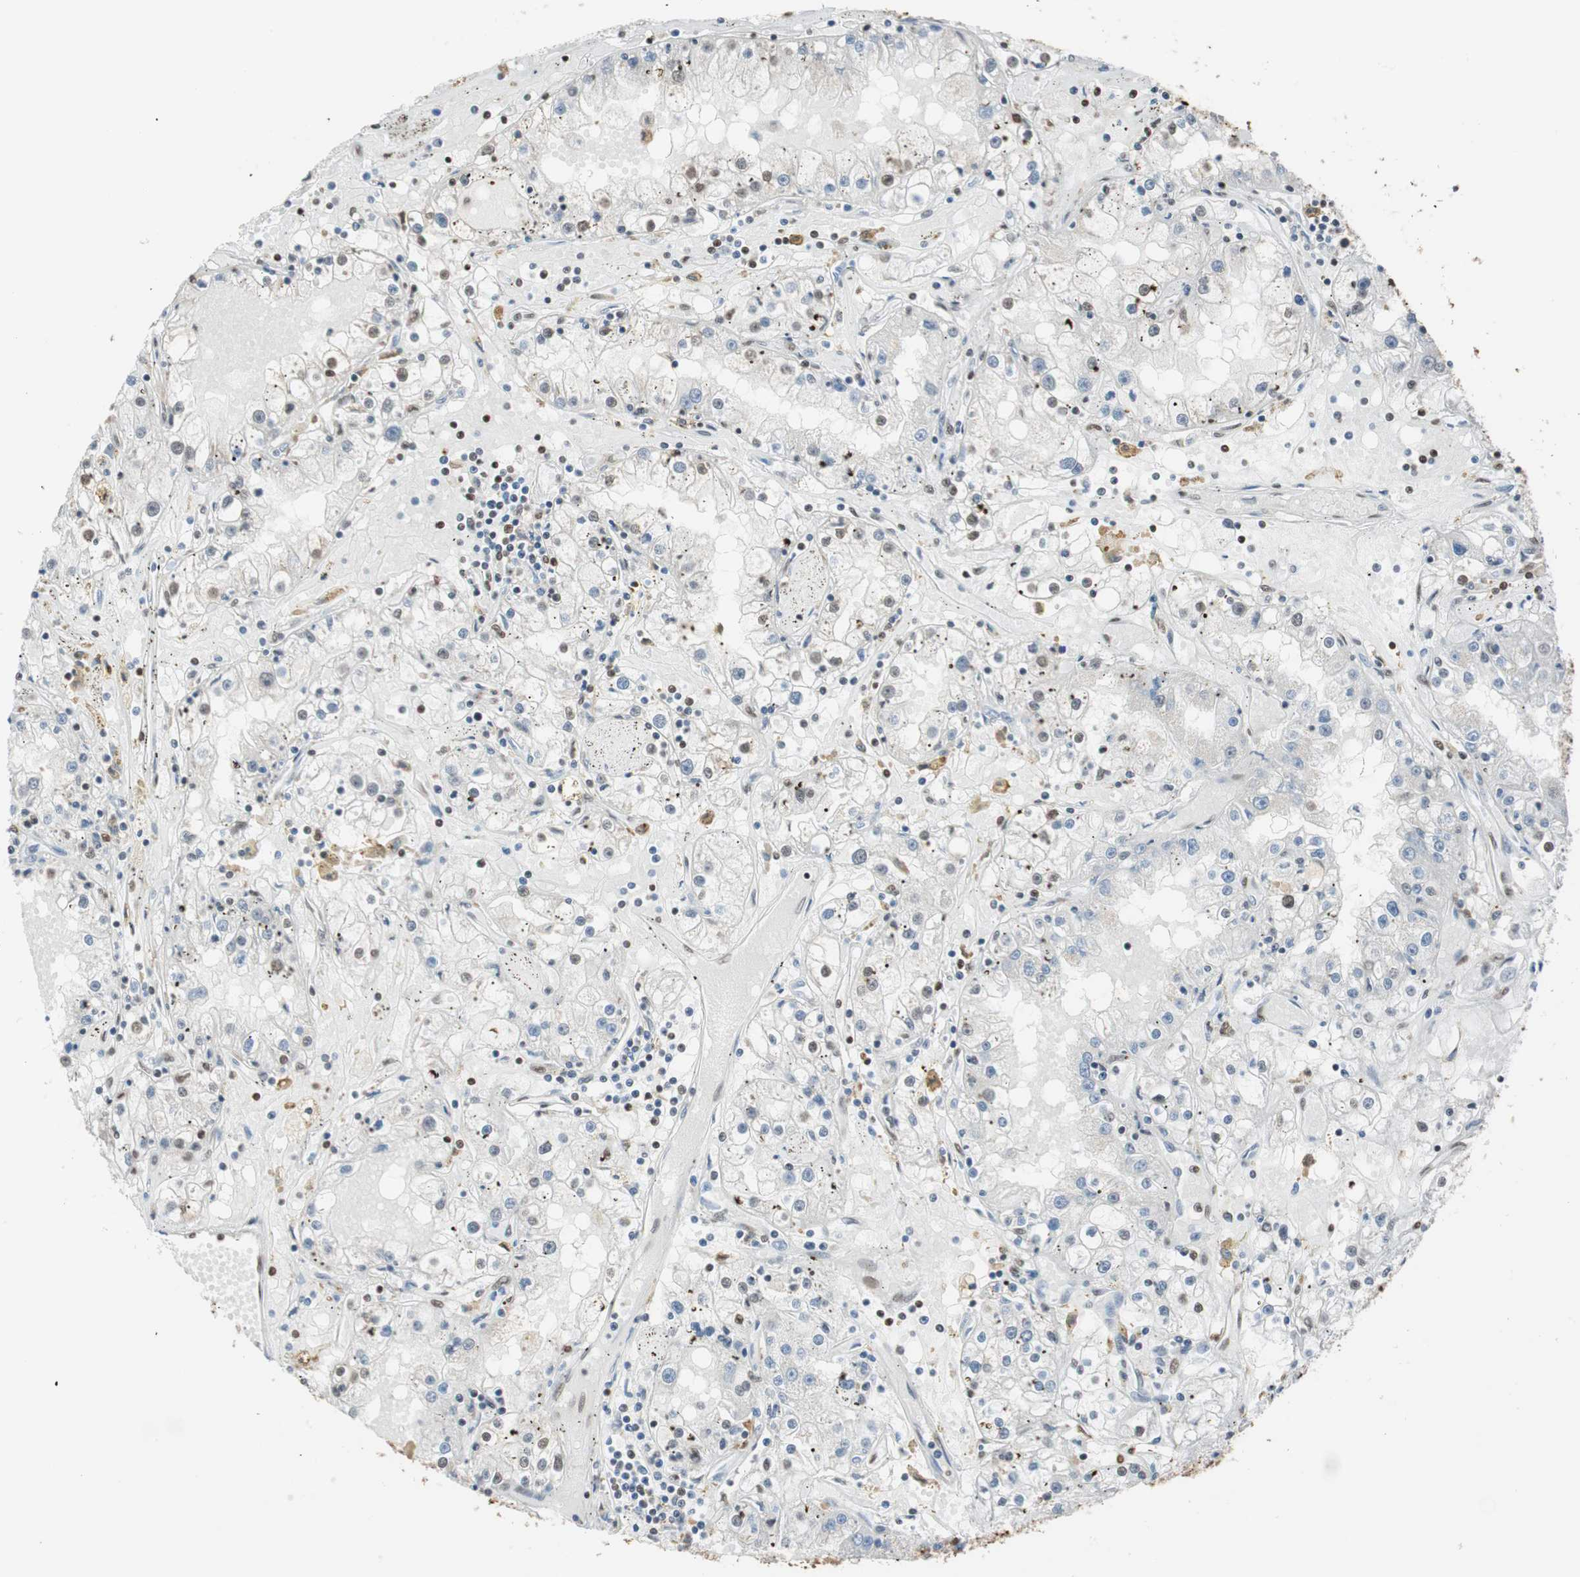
{"staining": {"intensity": "weak", "quantity": "25%-75%", "location": "nuclear"}, "tissue": "renal cancer", "cell_type": "Tumor cells", "image_type": "cancer", "snomed": [{"axis": "morphology", "description": "Adenocarcinoma, NOS"}, {"axis": "topography", "description": "Kidney"}], "caption": "This image shows renal adenocarcinoma stained with immunohistochemistry to label a protein in brown. The nuclear of tumor cells show weak positivity for the protein. Nuclei are counter-stained blue.", "gene": "FANCG", "patient": {"sex": "male", "age": 56}}